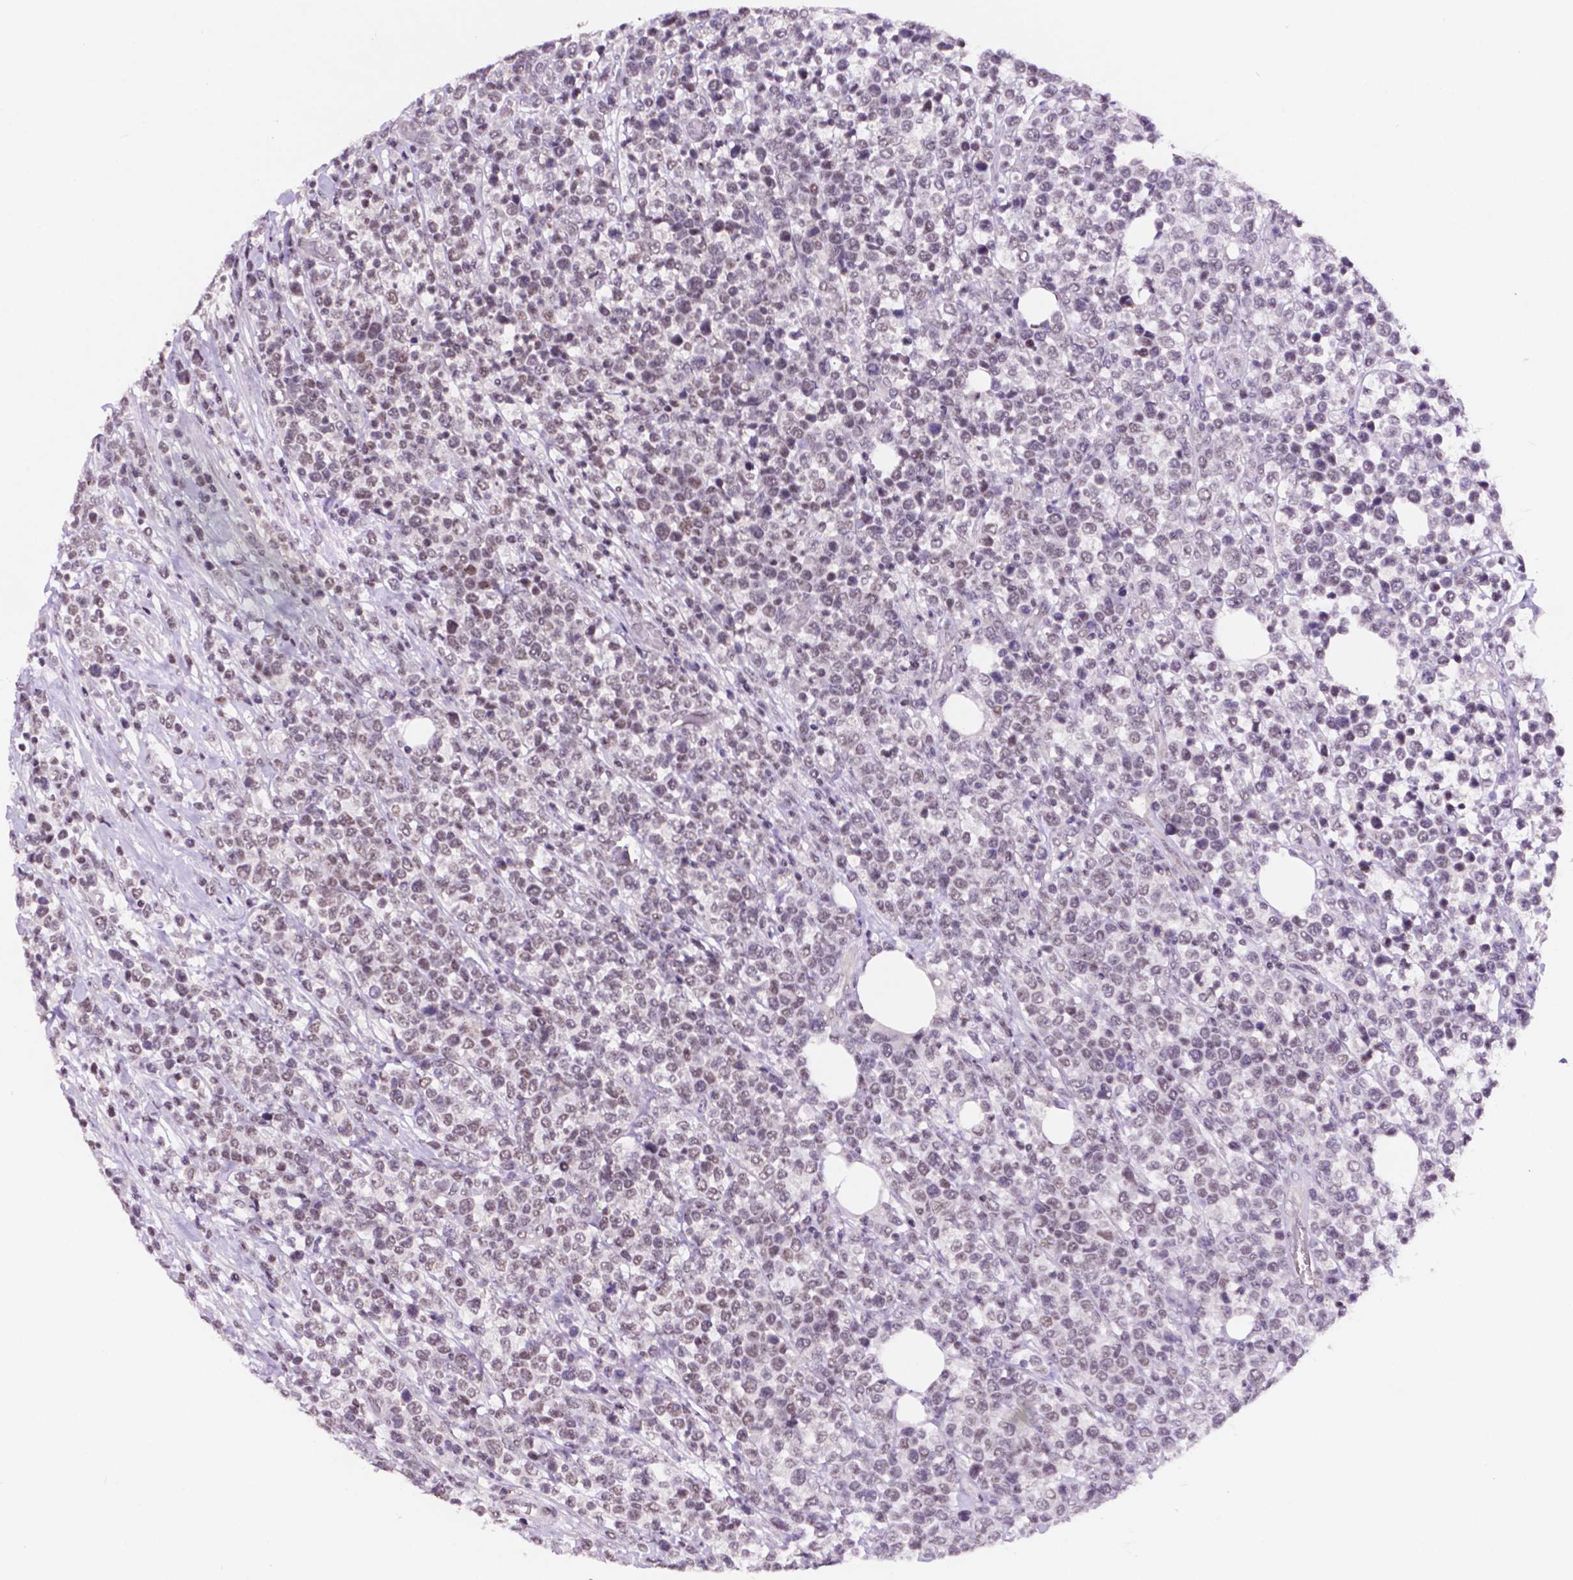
{"staining": {"intensity": "weak", "quantity": "25%-75%", "location": "nuclear"}, "tissue": "lymphoma", "cell_type": "Tumor cells", "image_type": "cancer", "snomed": [{"axis": "morphology", "description": "Malignant lymphoma, non-Hodgkin's type, High grade"}, {"axis": "topography", "description": "Soft tissue"}], "caption": "A brown stain labels weak nuclear positivity of a protein in malignant lymphoma, non-Hodgkin's type (high-grade) tumor cells.", "gene": "NCOR1", "patient": {"sex": "female", "age": 56}}